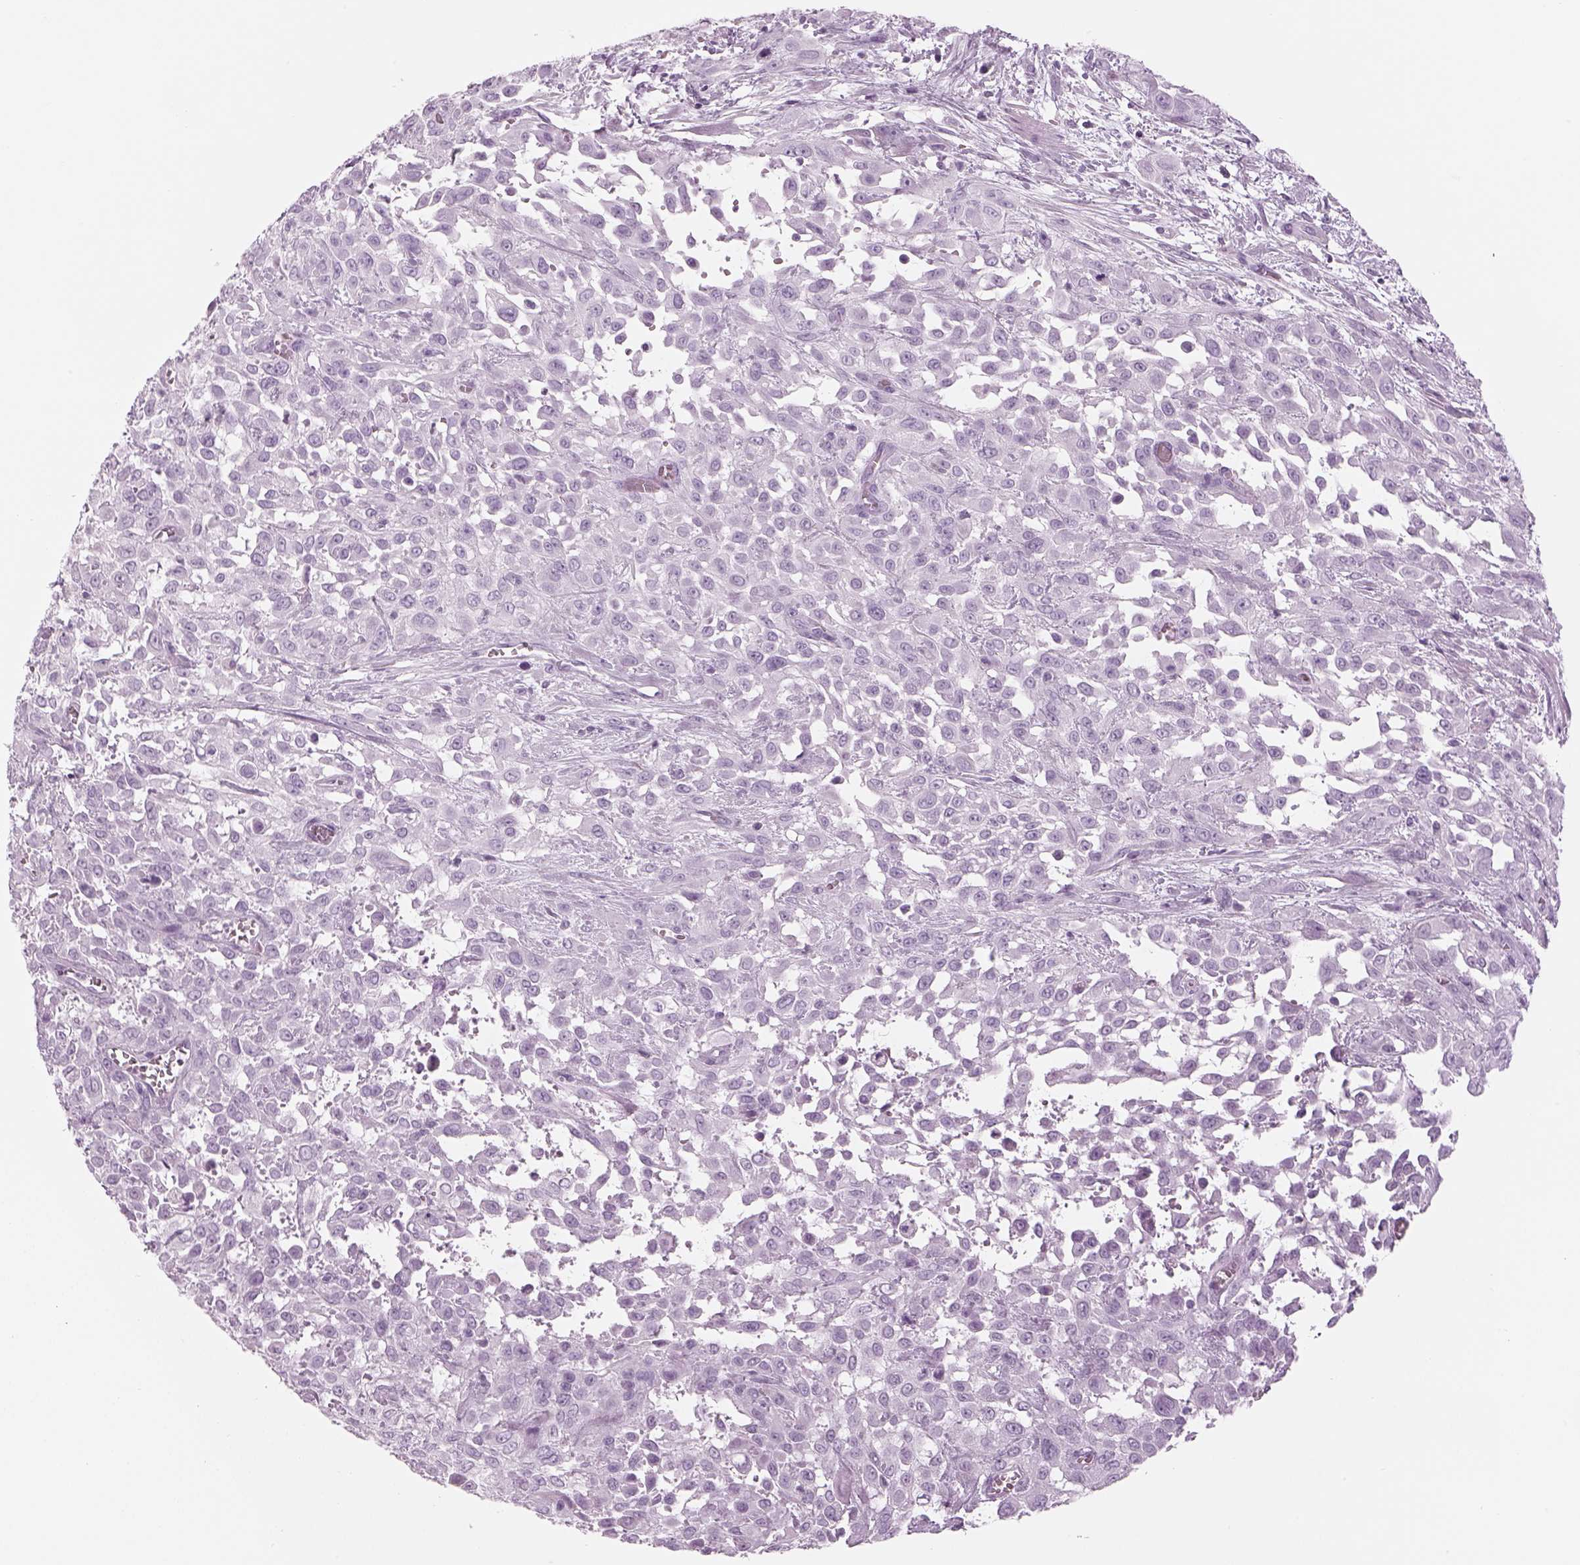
{"staining": {"intensity": "negative", "quantity": "none", "location": "none"}, "tissue": "urothelial cancer", "cell_type": "Tumor cells", "image_type": "cancer", "snomed": [{"axis": "morphology", "description": "Urothelial carcinoma, High grade"}, {"axis": "topography", "description": "Urinary bladder"}], "caption": "DAB (3,3'-diaminobenzidine) immunohistochemical staining of urothelial cancer exhibits no significant expression in tumor cells.", "gene": "SAG", "patient": {"sex": "male", "age": 57}}